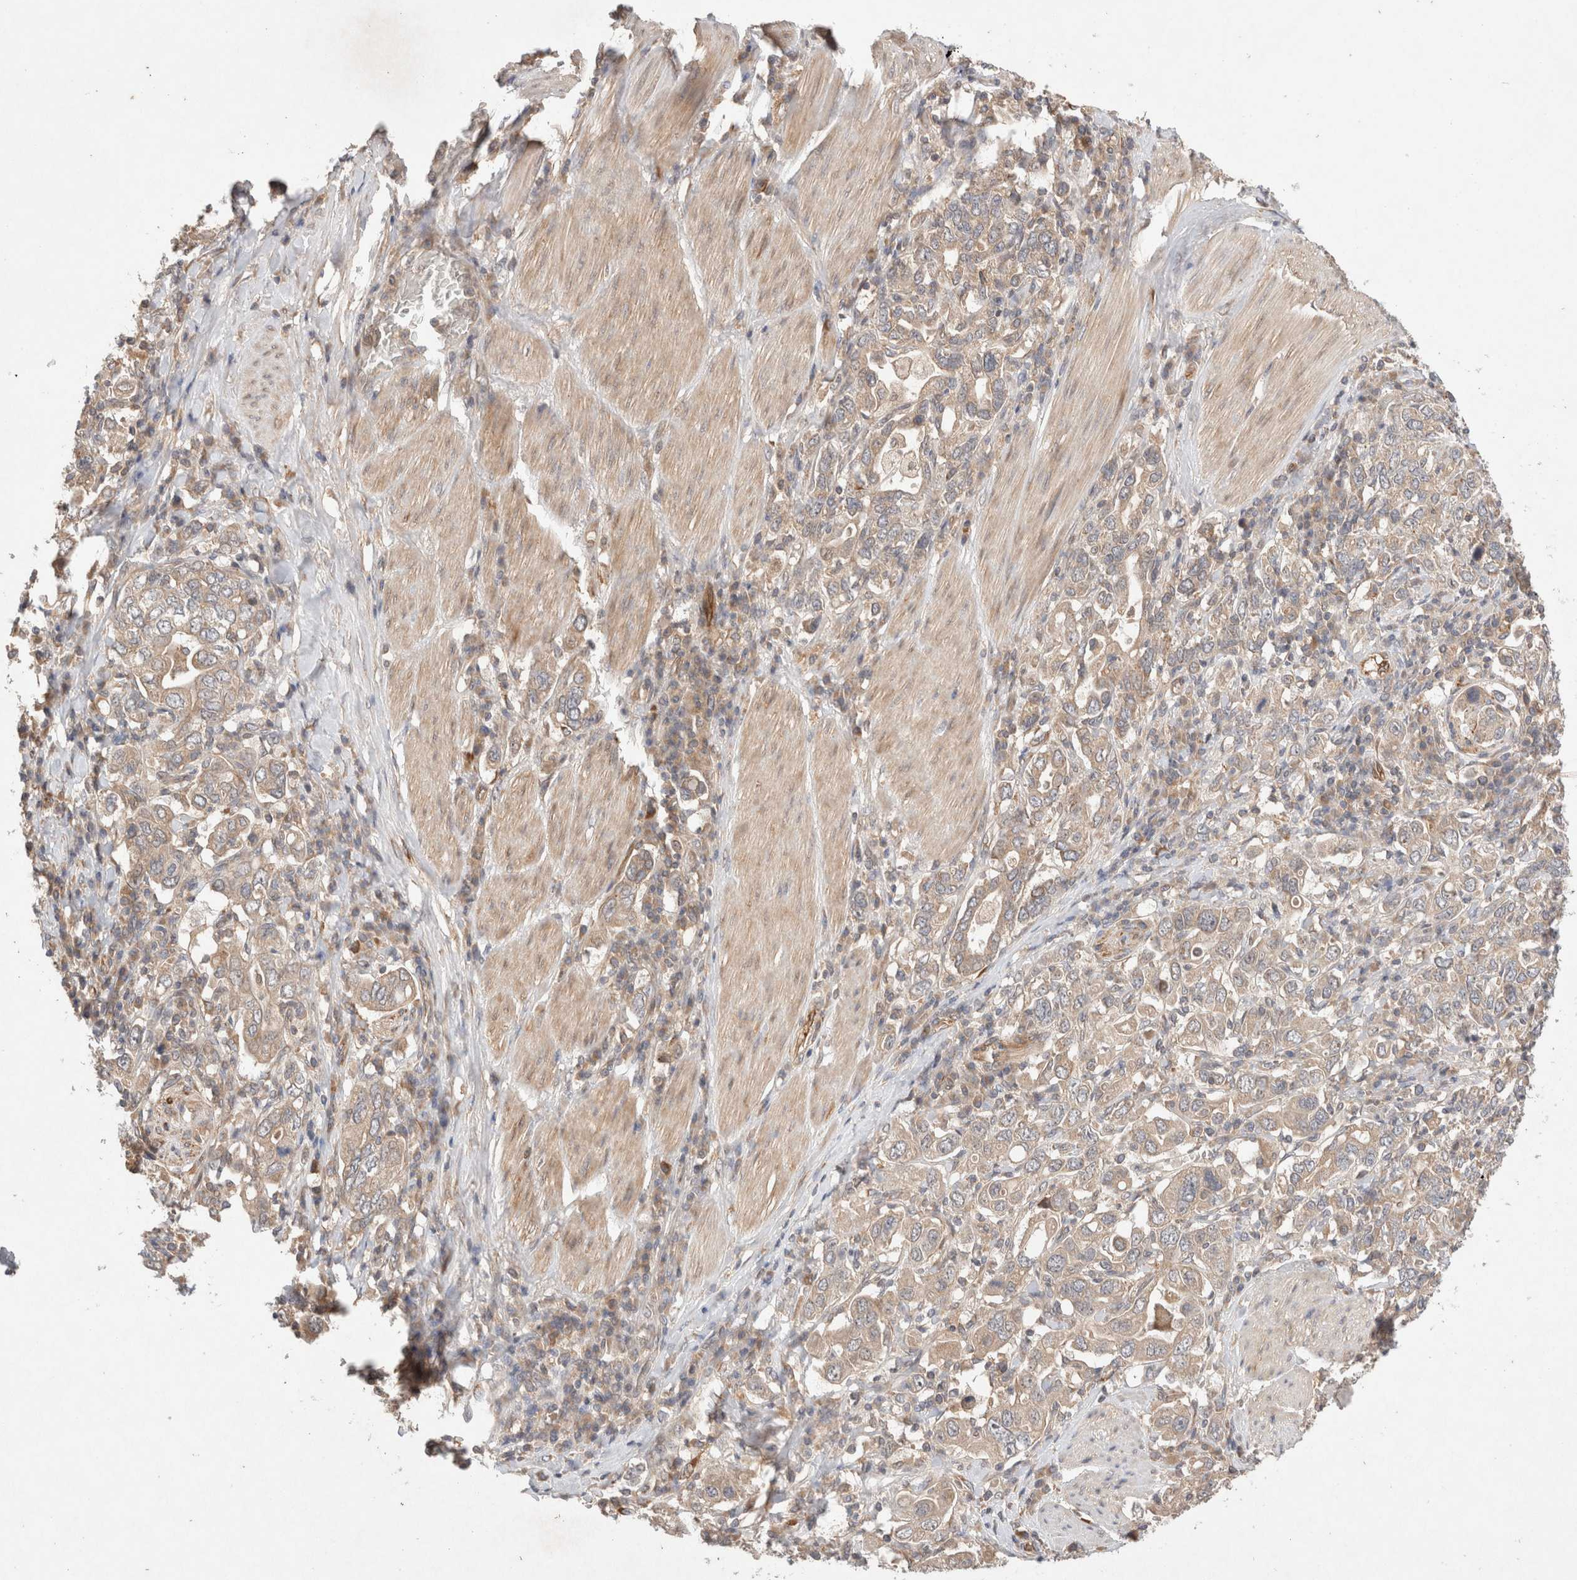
{"staining": {"intensity": "weak", "quantity": ">75%", "location": "cytoplasmic/membranous"}, "tissue": "stomach cancer", "cell_type": "Tumor cells", "image_type": "cancer", "snomed": [{"axis": "morphology", "description": "Adenocarcinoma, NOS"}, {"axis": "topography", "description": "Stomach, upper"}], "caption": "The micrograph exhibits immunohistochemical staining of stomach adenocarcinoma. There is weak cytoplasmic/membranous expression is present in approximately >75% of tumor cells.", "gene": "KLHL20", "patient": {"sex": "male", "age": 62}}